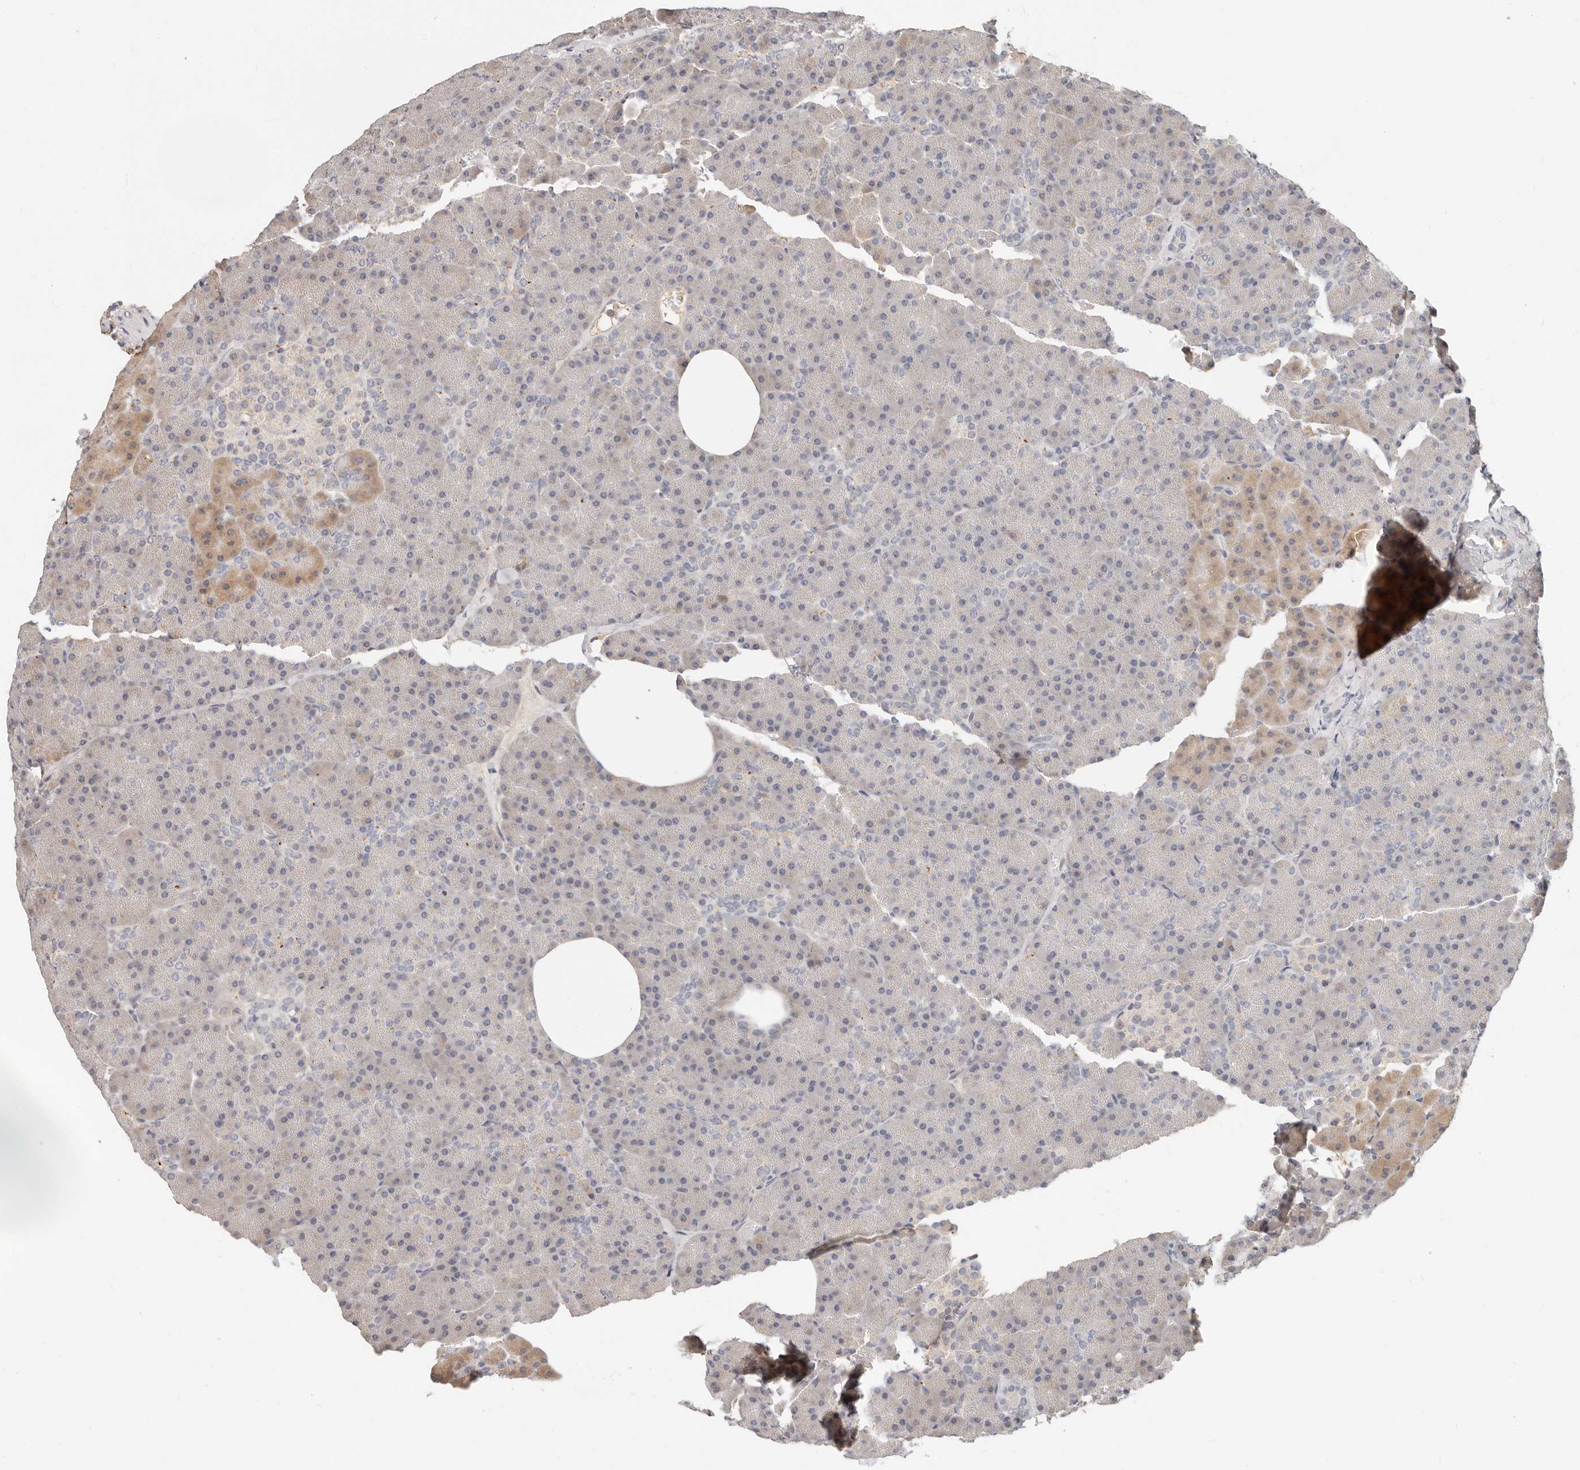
{"staining": {"intensity": "weak", "quantity": "<25%", "location": "cytoplasmic/membranous"}, "tissue": "pancreas", "cell_type": "Exocrine glandular cells", "image_type": "normal", "snomed": [{"axis": "morphology", "description": "Normal tissue, NOS"}, {"axis": "morphology", "description": "Carcinoid, malignant, NOS"}, {"axis": "topography", "description": "Pancreas"}], "caption": "This is an immunohistochemistry image of normal pancreas. There is no expression in exocrine glandular cells.", "gene": "ZRANB1", "patient": {"sex": "female", "age": 35}}